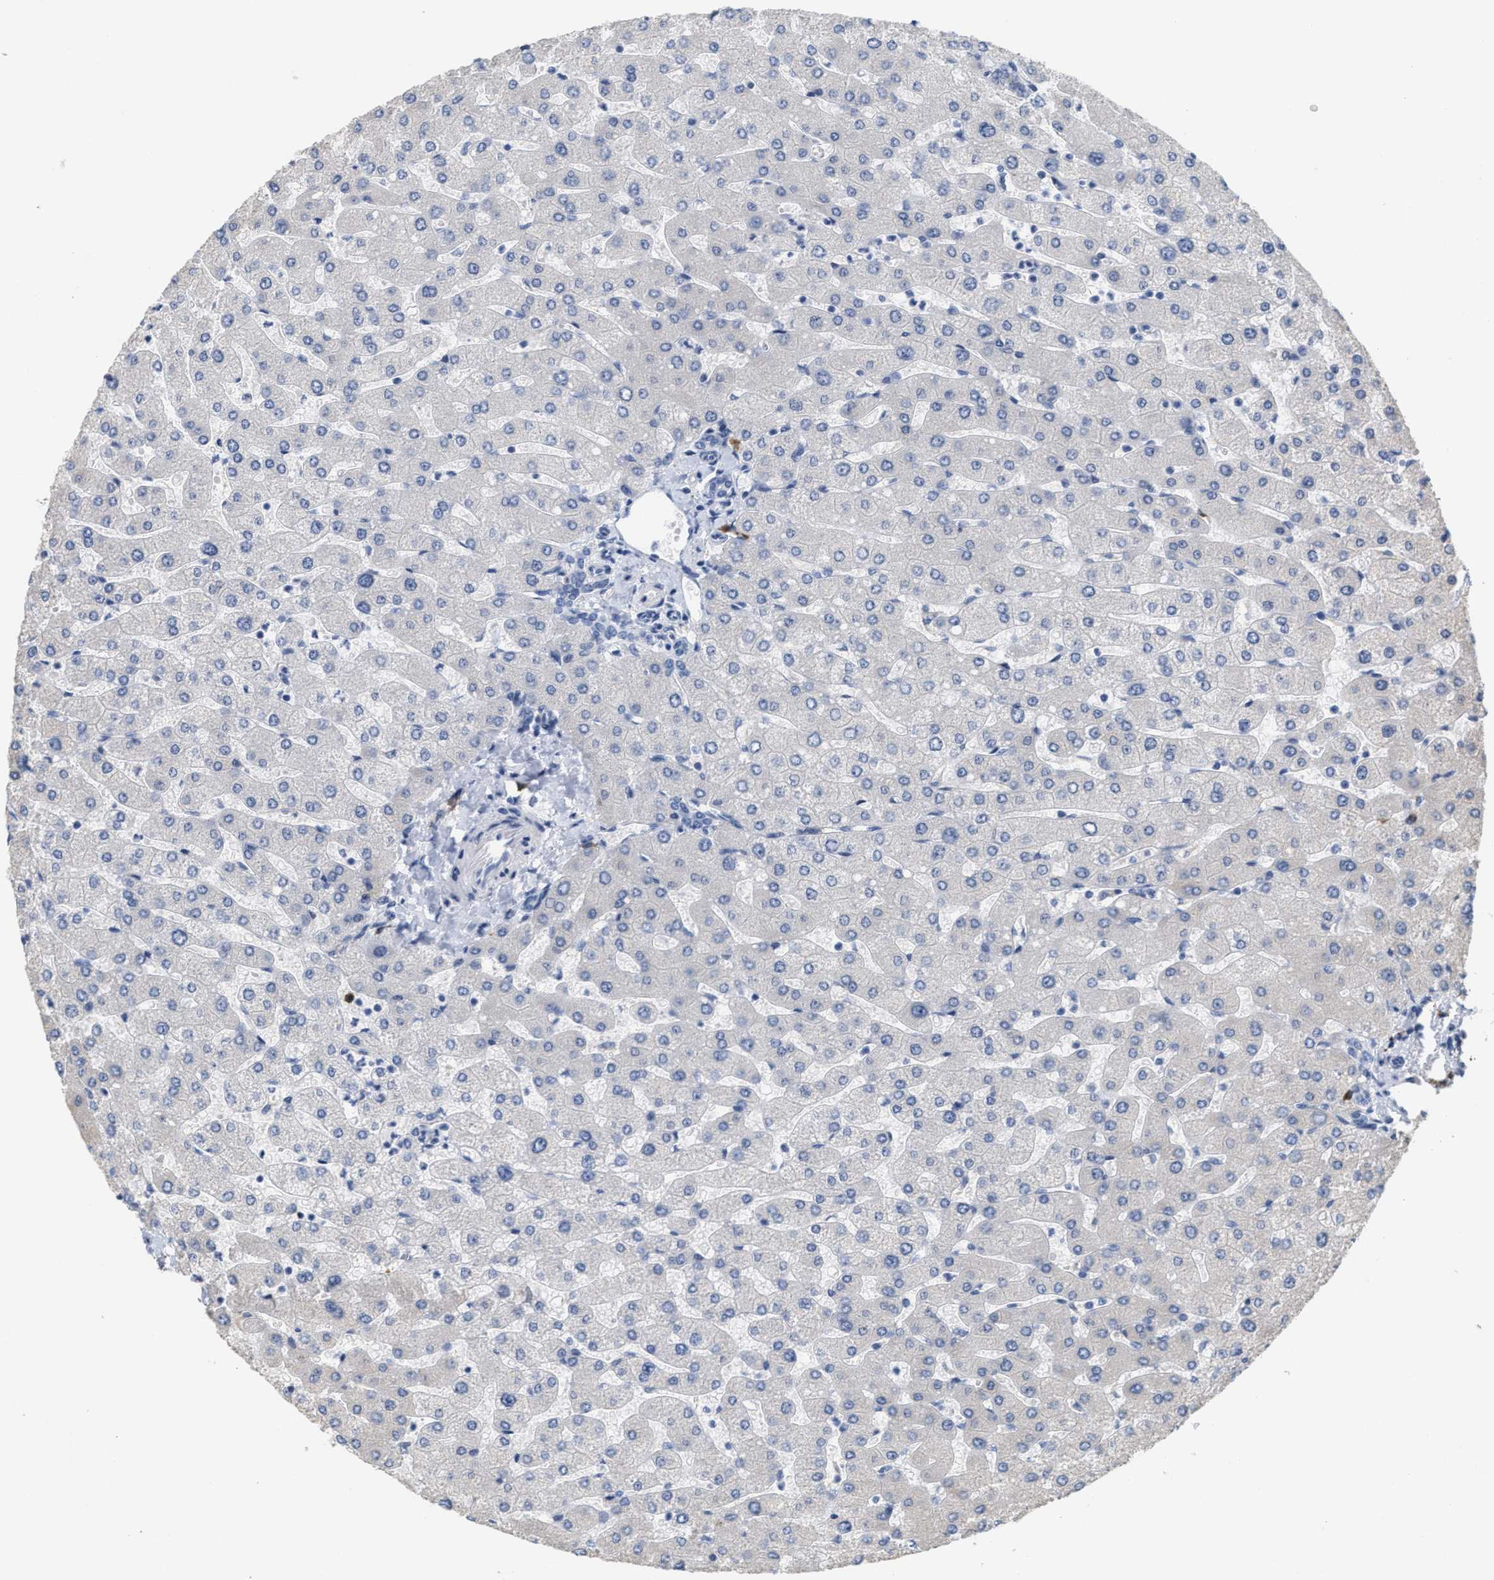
{"staining": {"intensity": "negative", "quantity": "none", "location": "none"}, "tissue": "liver", "cell_type": "Cholangiocytes", "image_type": "normal", "snomed": [{"axis": "morphology", "description": "Normal tissue, NOS"}, {"axis": "topography", "description": "Liver"}], "caption": "This is an immunohistochemistry image of normal human liver. There is no expression in cholangiocytes.", "gene": "RYR2", "patient": {"sex": "male", "age": 55}}